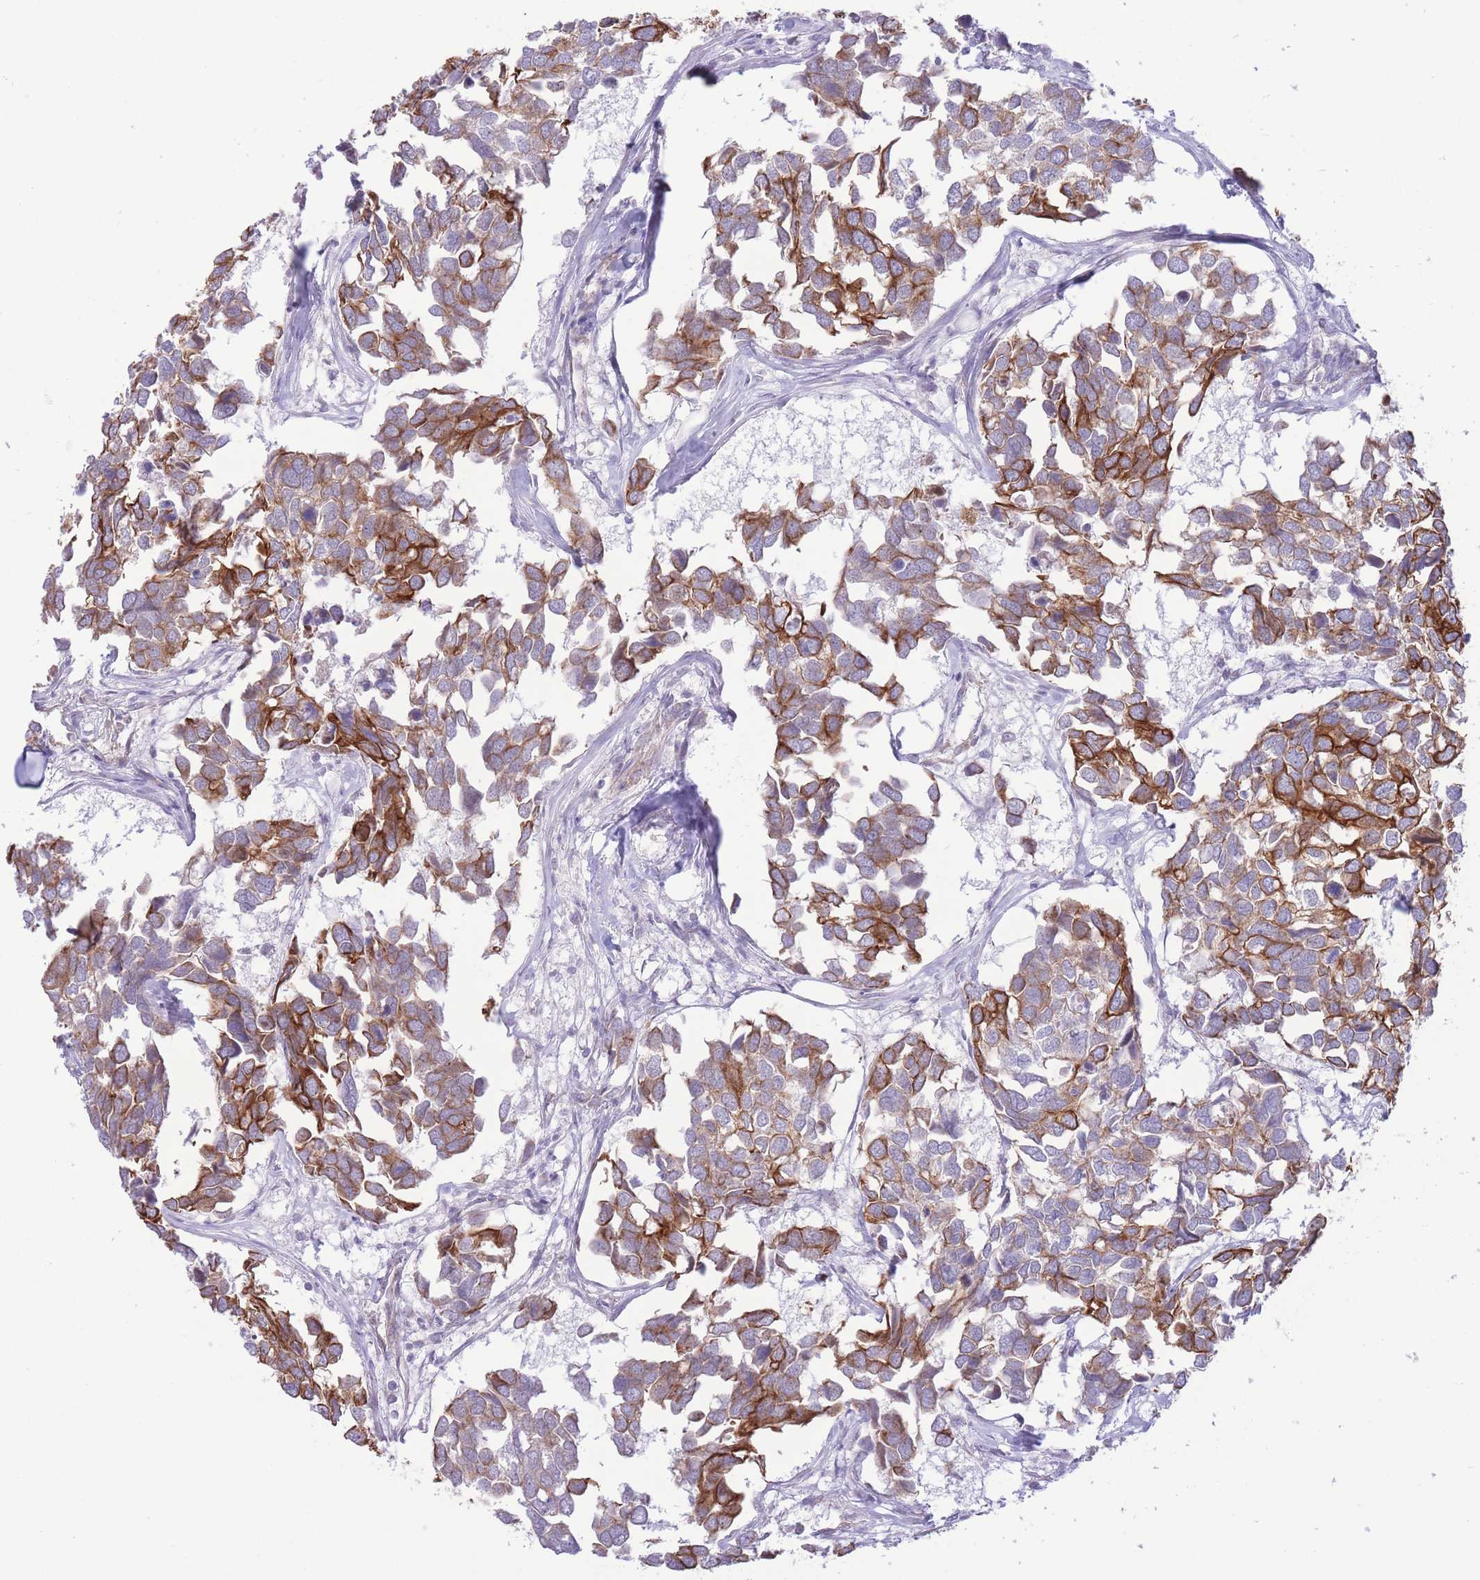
{"staining": {"intensity": "strong", "quantity": "25%-75%", "location": "cytoplasmic/membranous"}, "tissue": "breast cancer", "cell_type": "Tumor cells", "image_type": "cancer", "snomed": [{"axis": "morphology", "description": "Duct carcinoma"}, {"axis": "topography", "description": "Breast"}], "caption": "Protein staining of breast intraductal carcinoma tissue reveals strong cytoplasmic/membranous positivity in approximately 25%-75% of tumor cells. Nuclei are stained in blue.", "gene": "MRPS31", "patient": {"sex": "female", "age": 83}}